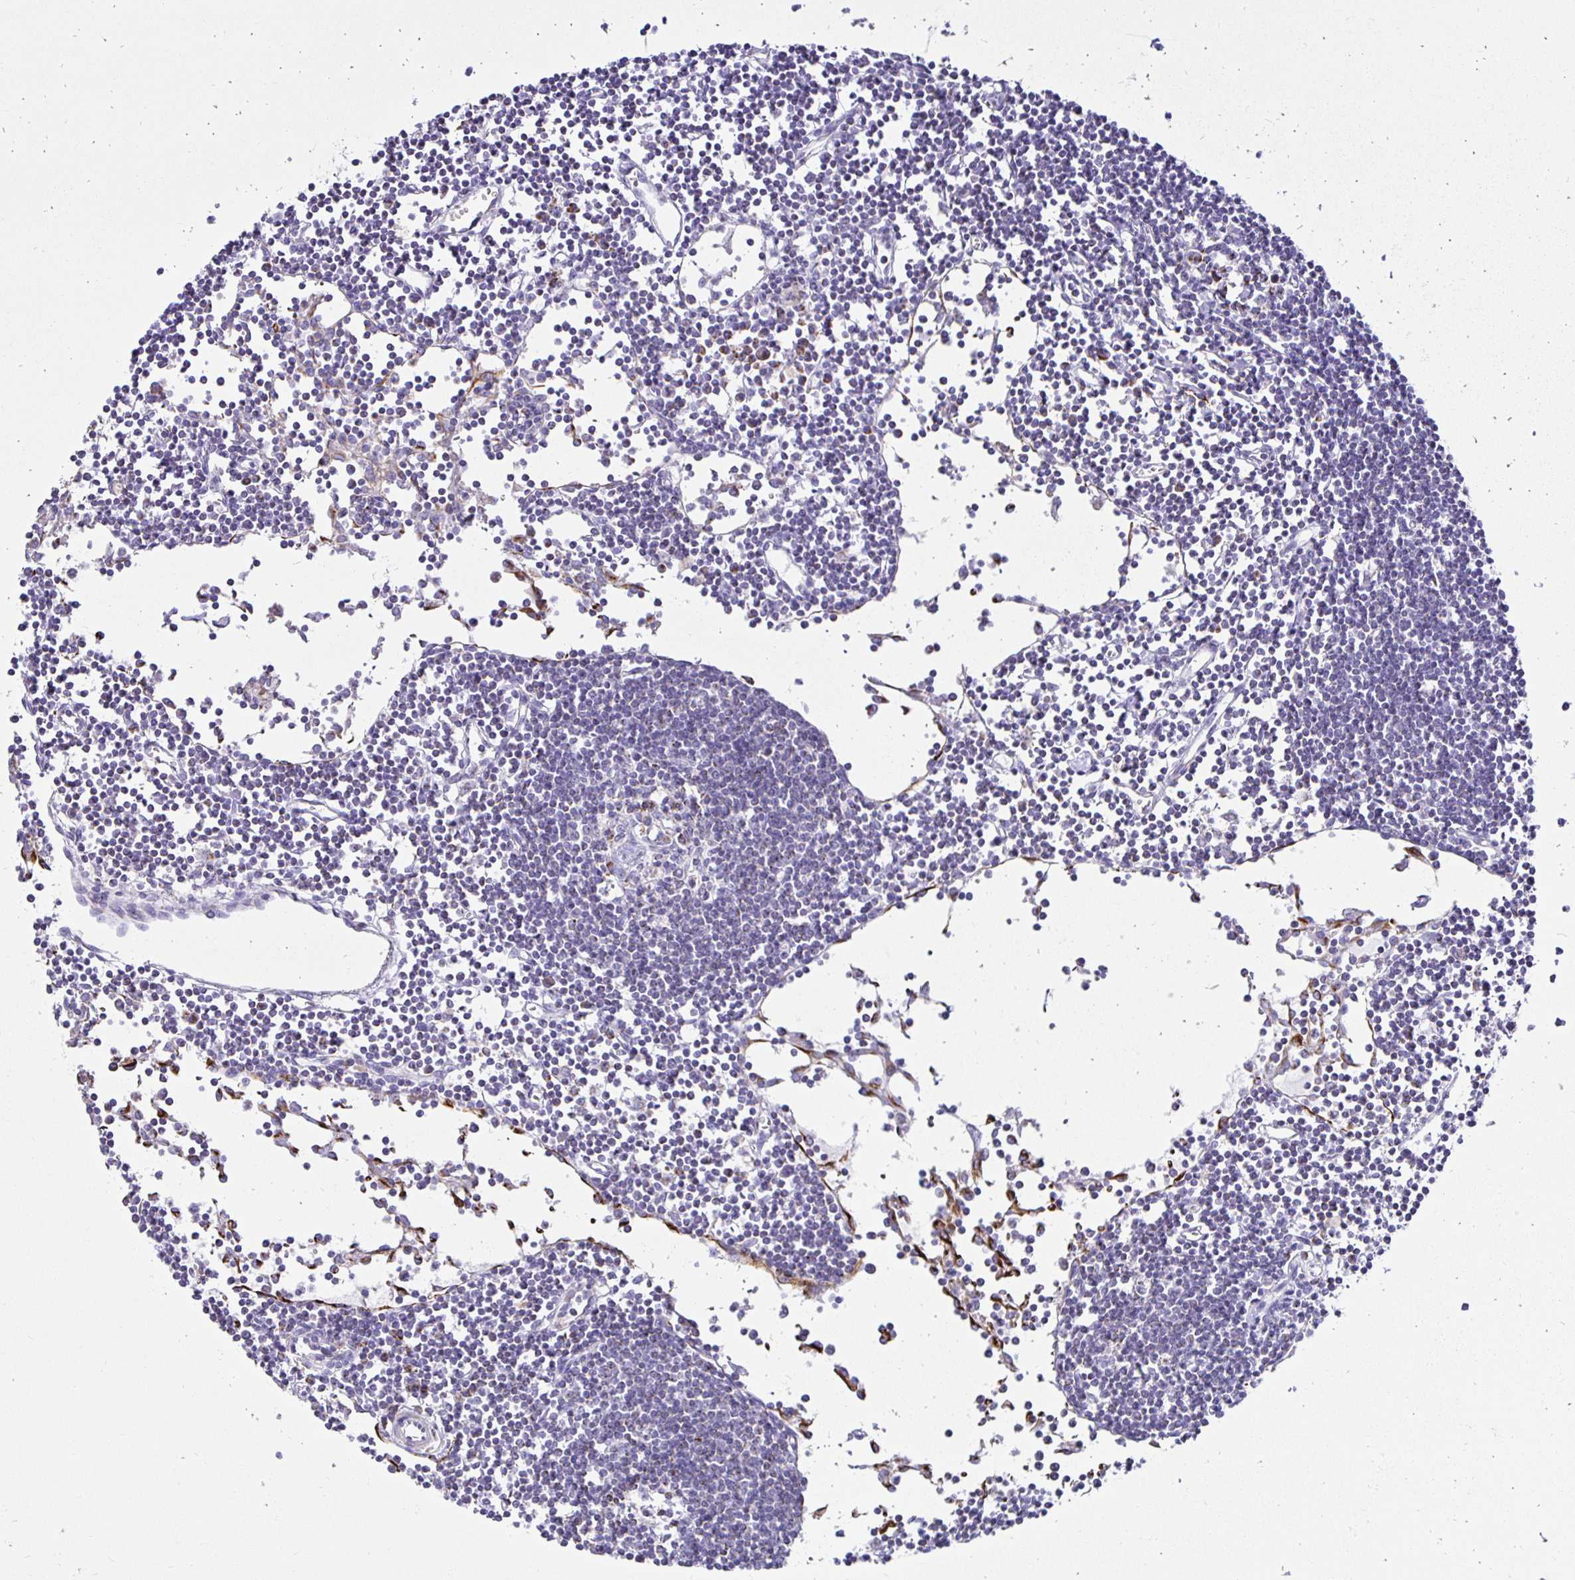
{"staining": {"intensity": "moderate", "quantity": "25%-75%", "location": "cytoplasmic/membranous"}, "tissue": "lymph node", "cell_type": "Germinal center cells", "image_type": "normal", "snomed": [{"axis": "morphology", "description": "Normal tissue, NOS"}, {"axis": "topography", "description": "Lymph node"}], "caption": "Protein staining of benign lymph node demonstrates moderate cytoplasmic/membranous expression in approximately 25%-75% of germinal center cells.", "gene": "PLAAT2", "patient": {"sex": "female", "age": 65}}